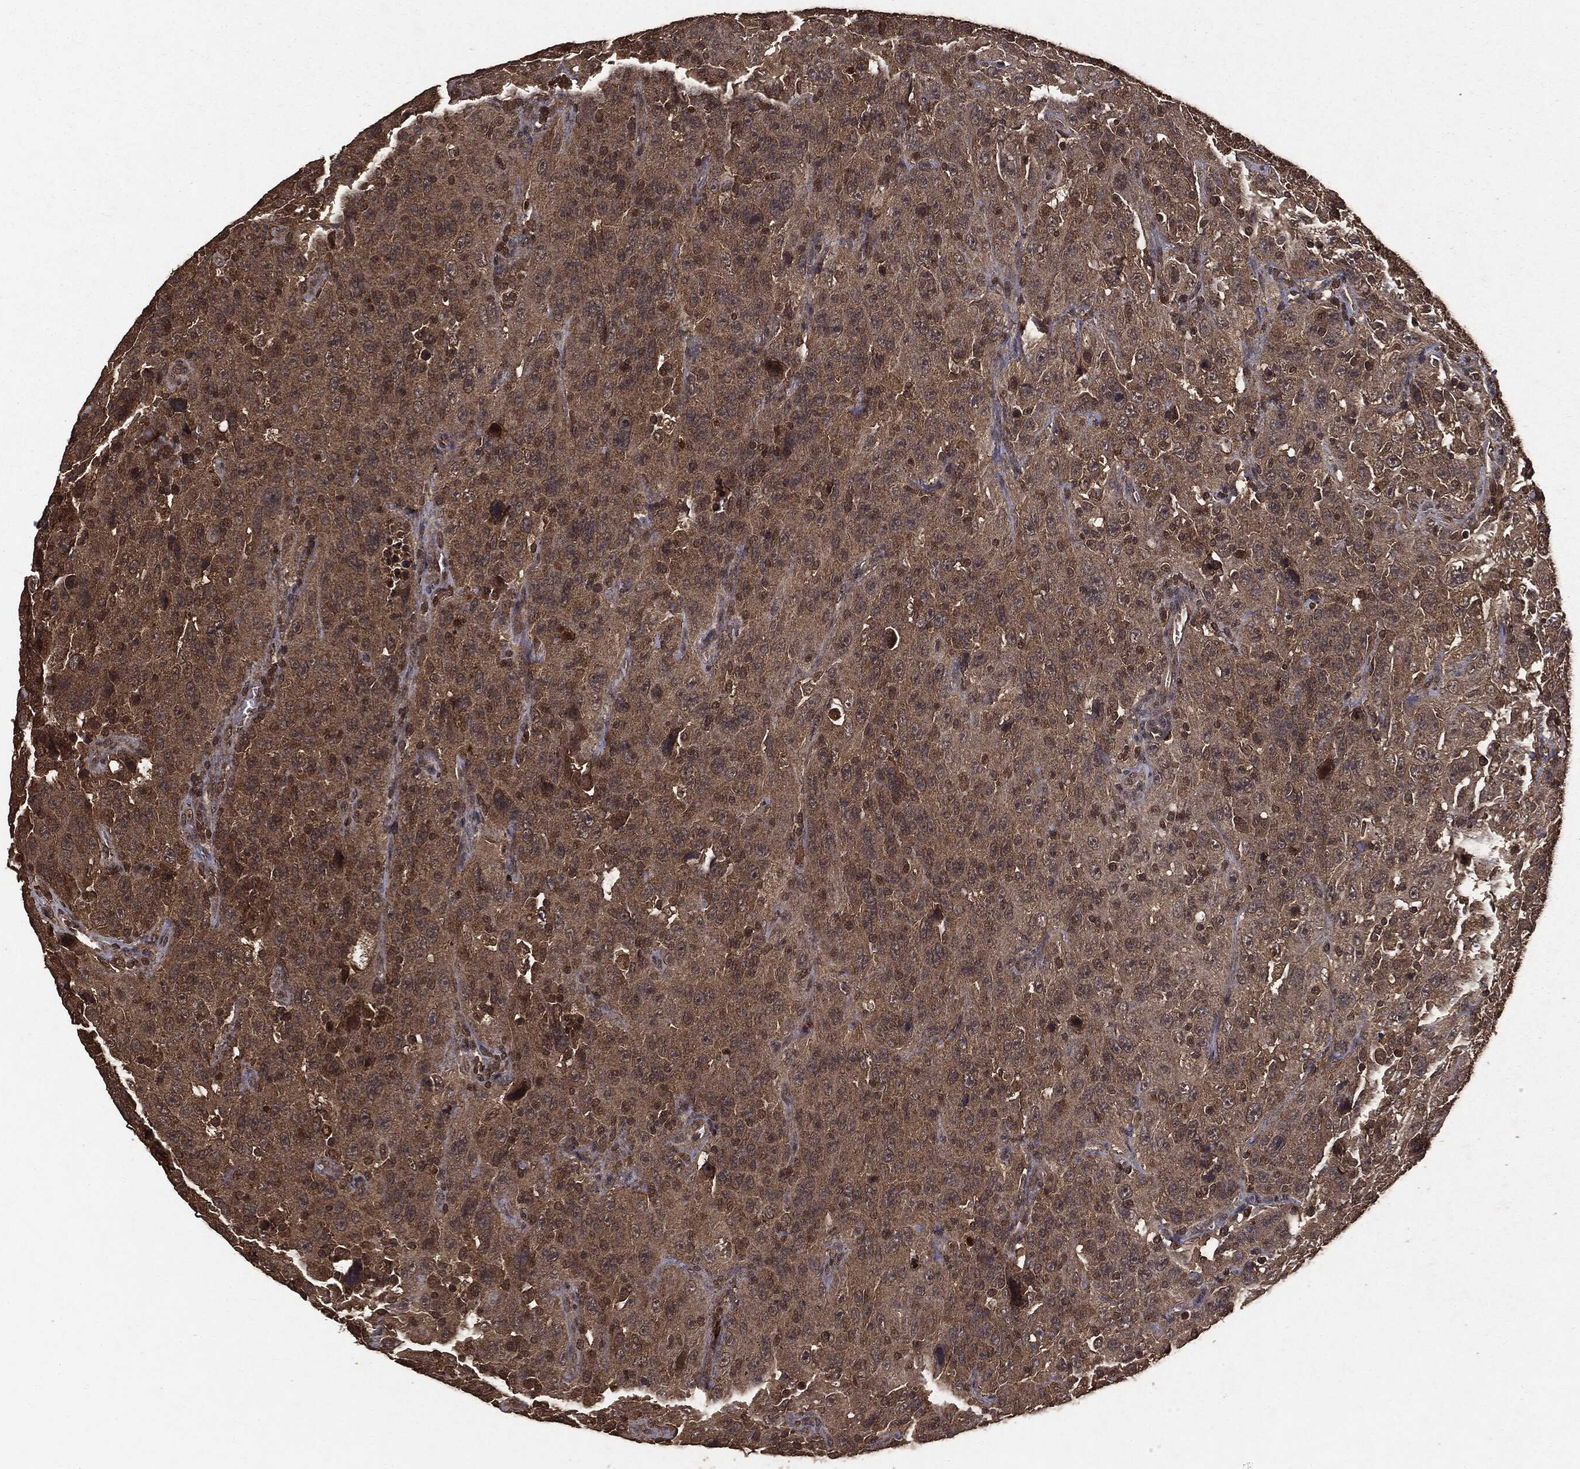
{"staining": {"intensity": "moderate", "quantity": "25%-75%", "location": "cytoplasmic/membranous"}, "tissue": "urothelial cancer", "cell_type": "Tumor cells", "image_type": "cancer", "snomed": [{"axis": "morphology", "description": "Urothelial carcinoma, NOS"}, {"axis": "morphology", "description": "Urothelial carcinoma, High grade"}, {"axis": "topography", "description": "Urinary bladder"}], "caption": "The photomicrograph shows staining of urothelial cancer, revealing moderate cytoplasmic/membranous protein positivity (brown color) within tumor cells.", "gene": "NME1", "patient": {"sex": "female", "age": 73}}